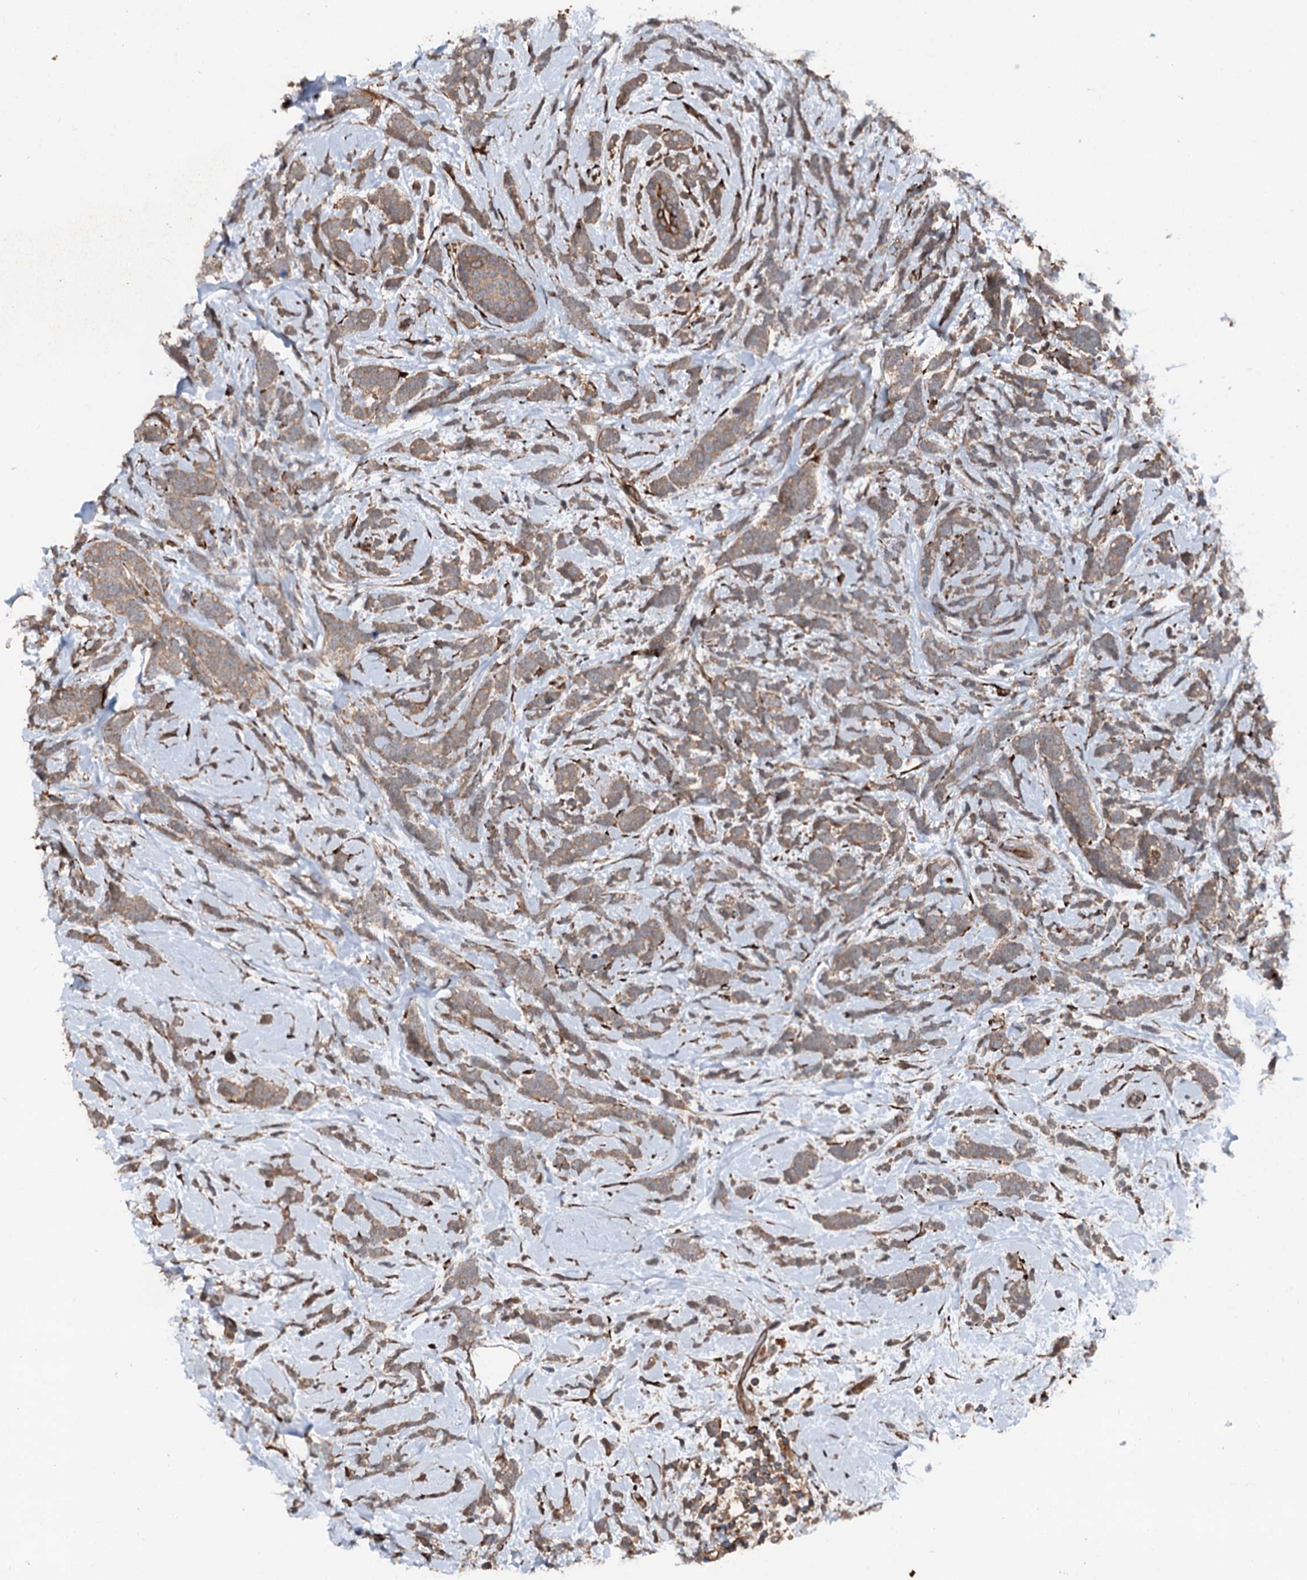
{"staining": {"intensity": "moderate", "quantity": ">75%", "location": "cytoplasmic/membranous"}, "tissue": "breast cancer", "cell_type": "Tumor cells", "image_type": "cancer", "snomed": [{"axis": "morphology", "description": "Lobular carcinoma"}, {"axis": "topography", "description": "Breast"}], "caption": "Protein staining by IHC reveals moderate cytoplasmic/membranous positivity in approximately >75% of tumor cells in breast cancer. The staining is performed using DAB (3,3'-diaminobenzidine) brown chromogen to label protein expression. The nuclei are counter-stained blue using hematoxylin.", "gene": "DDIAS", "patient": {"sex": "female", "age": 58}}